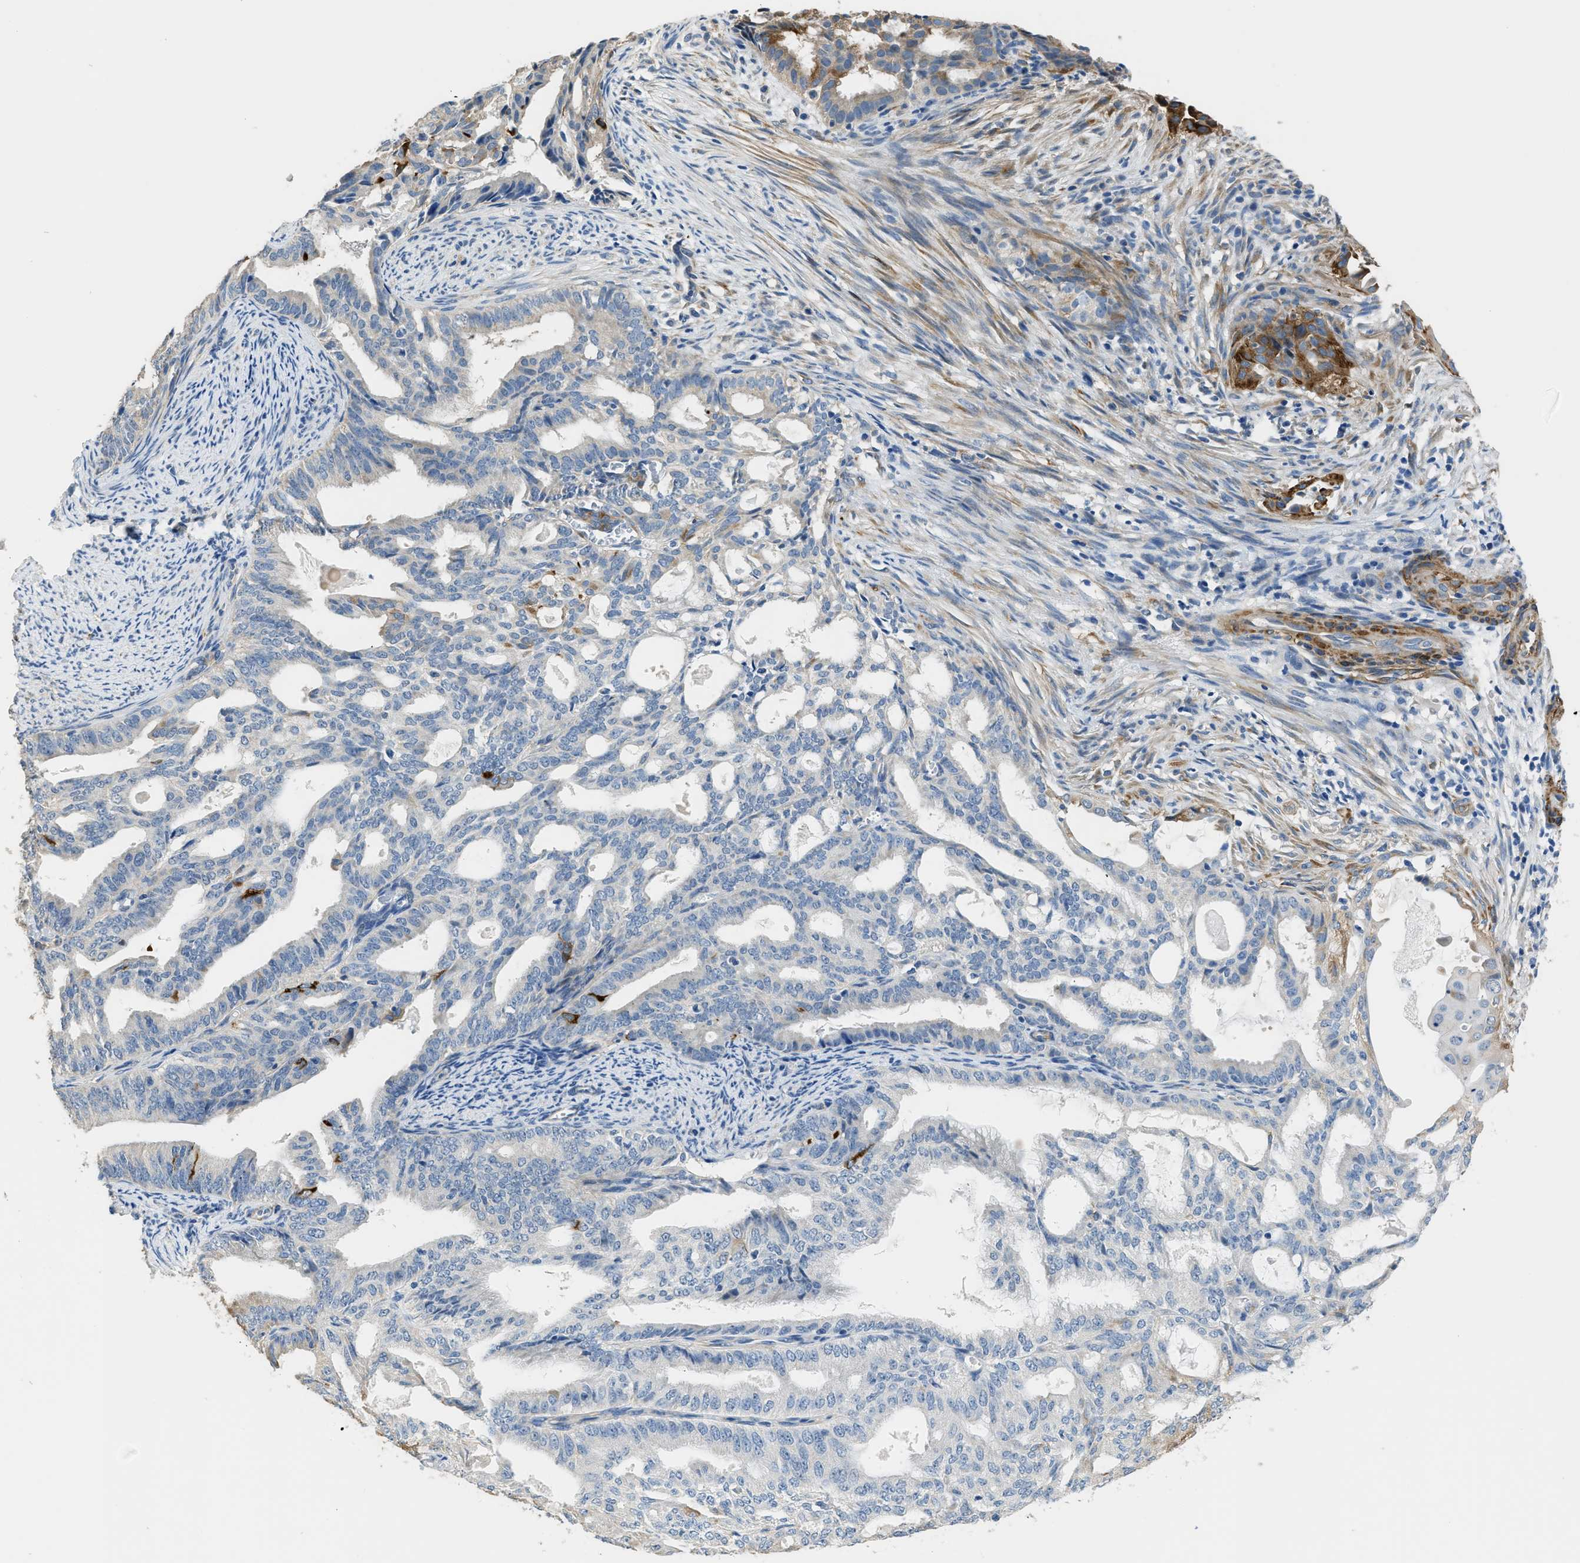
{"staining": {"intensity": "moderate", "quantity": "<25%", "location": "cytoplasmic/membranous"}, "tissue": "endometrial cancer", "cell_type": "Tumor cells", "image_type": "cancer", "snomed": [{"axis": "morphology", "description": "Adenocarcinoma, NOS"}, {"axis": "topography", "description": "Endometrium"}], "caption": "Tumor cells show low levels of moderate cytoplasmic/membranous staining in about <25% of cells in human adenocarcinoma (endometrial).", "gene": "ZSWIM5", "patient": {"sex": "female", "age": 58}}